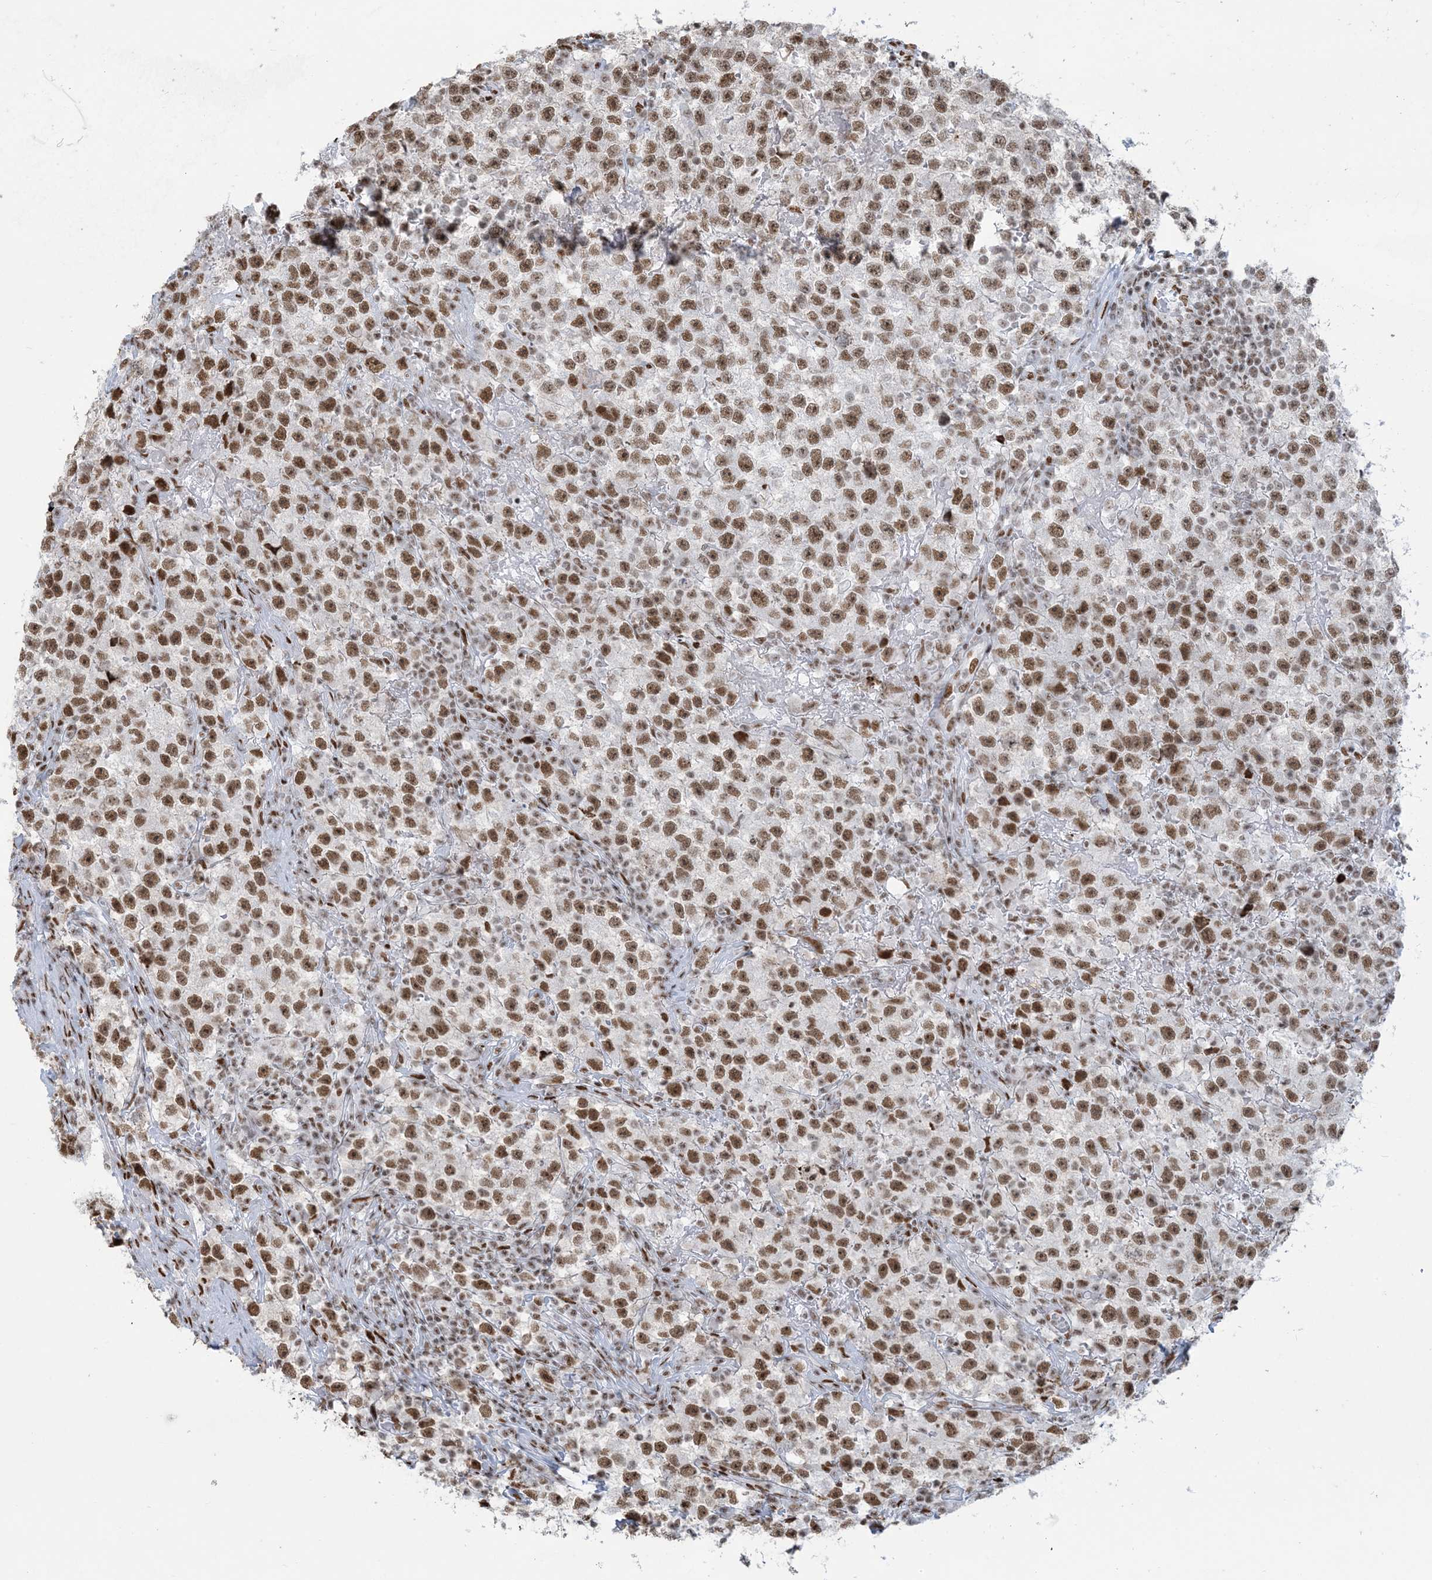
{"staining": {"intensity": "moderate", "quantity": ">75%", "location": "nuclear"}, "tissue": "testis cancer", "cell_type": "Tumor cells", "image_type": "cancer", "snomed": [{"axis": "morphology", "description": "Seminoma, NOS"}, {"axis": "topography", "description": "Testis"}], "caption": "Immunohistochemistry (IHC) (DAB) staining of seminoma (testis) displays moderate nuclear protein expression in approximately >75% of tumor cells. (DAB (3,3'-diaminobenzidine) = brown stain, brightfield microscopy at high magnification).", "gene": "STAG1", "patient": {"sex": "male", "age": 22}}